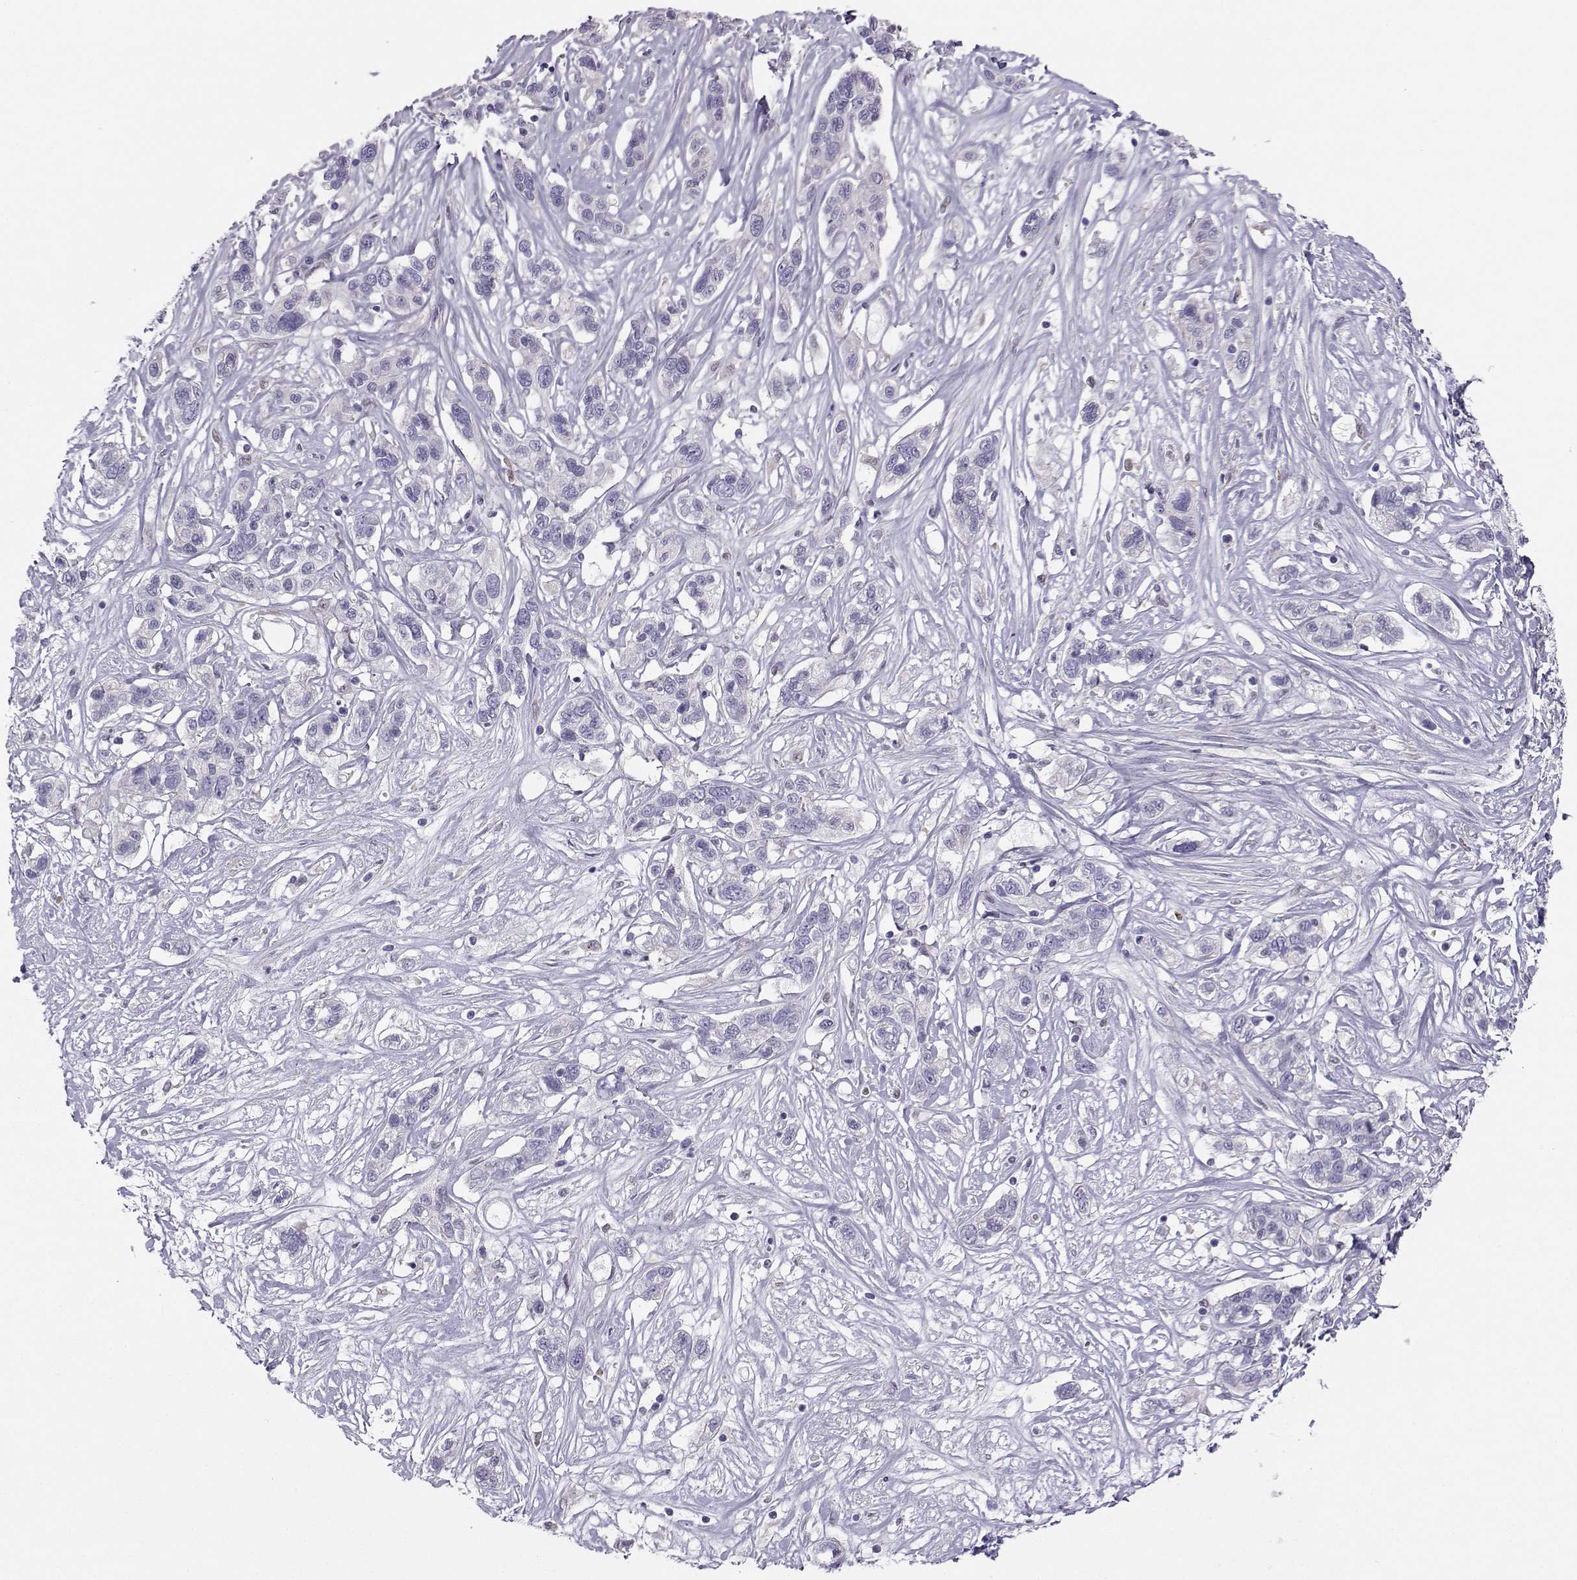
{"staining": {"intensity": "weak", "quantity": "<25%", "location": "cytoplasmic/membranous"}, "tissue": "liver cancer", "cell_type": "Tumor cells", "image_type": "cancer", "snomed": [{"axis": "morphology", "description": "Adenocarcinoma, NOS"}, {"axis": "morphology", "description": "Cholangiocarcinoma"}, {"axis": "topography", "description": "Liver"}], "caption": "A high-resolution photomicrograph shows immunohistochemistry (IHC) staining of liver cancer (adenocarcinoma), which exhibits no significant staining in tumor cells.", "gene": "DCLK3", "patient": {"sex": "male", "age": 64}}